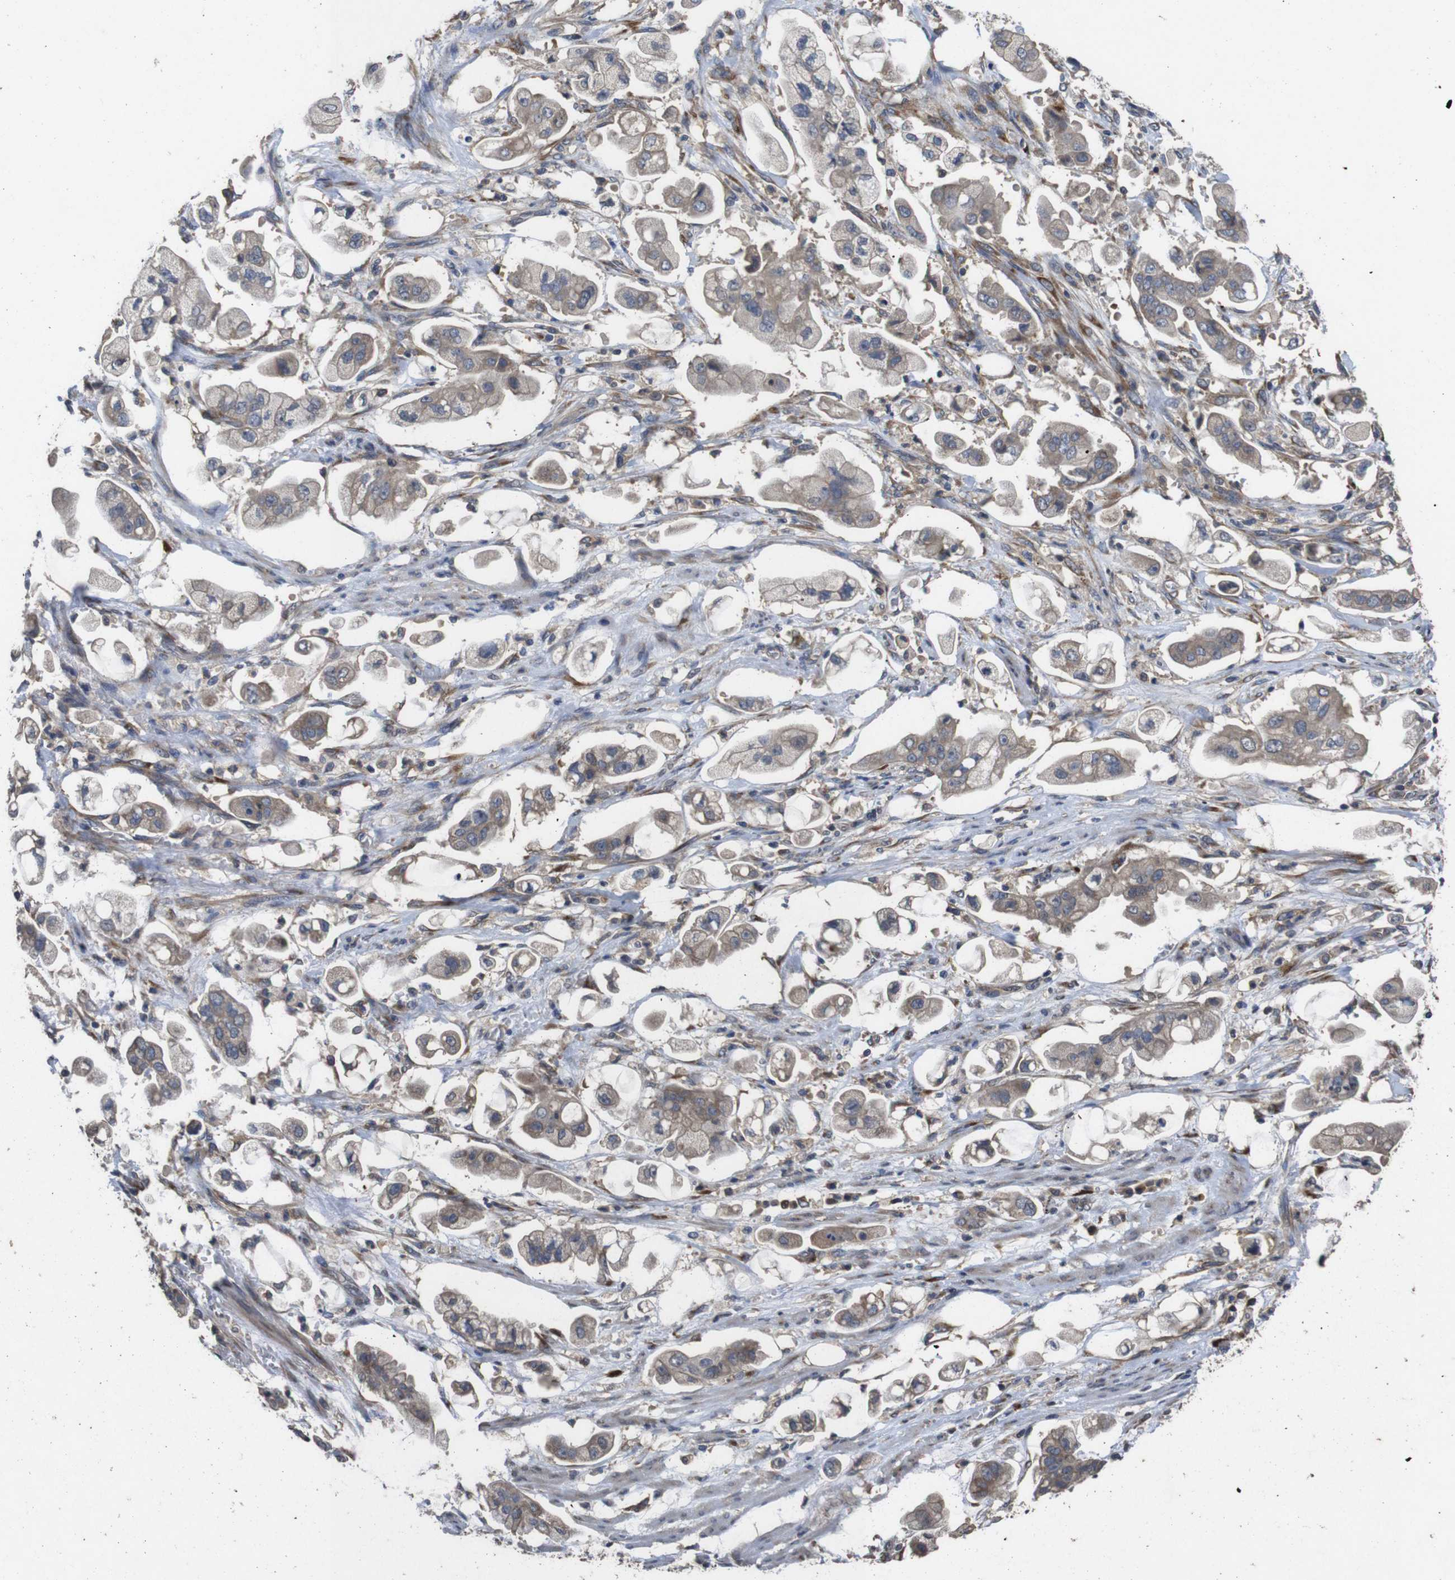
{"staining": {"intensity": "weak", "quantity": ">75%", "location": "cytoplasmic/membranous"}, "tissue": "stomach cancer", "cell_type": "Tumor cells", "image_type": "cancer", "snomed": [{"axis": "morphology", "description": "Adenocarcinoma, NOS"}, {"axis": "topography", "description": "Stomach"}], "caption": "Immunohistochemistry (IHC) of human stomach adenocarcinoma shows low levels of weak cytoplasmic/membranous expression in approximately >75% of tumor cells.", "gene": "ARHGAP24", "patient": {"sex": "male", "age": 62}}